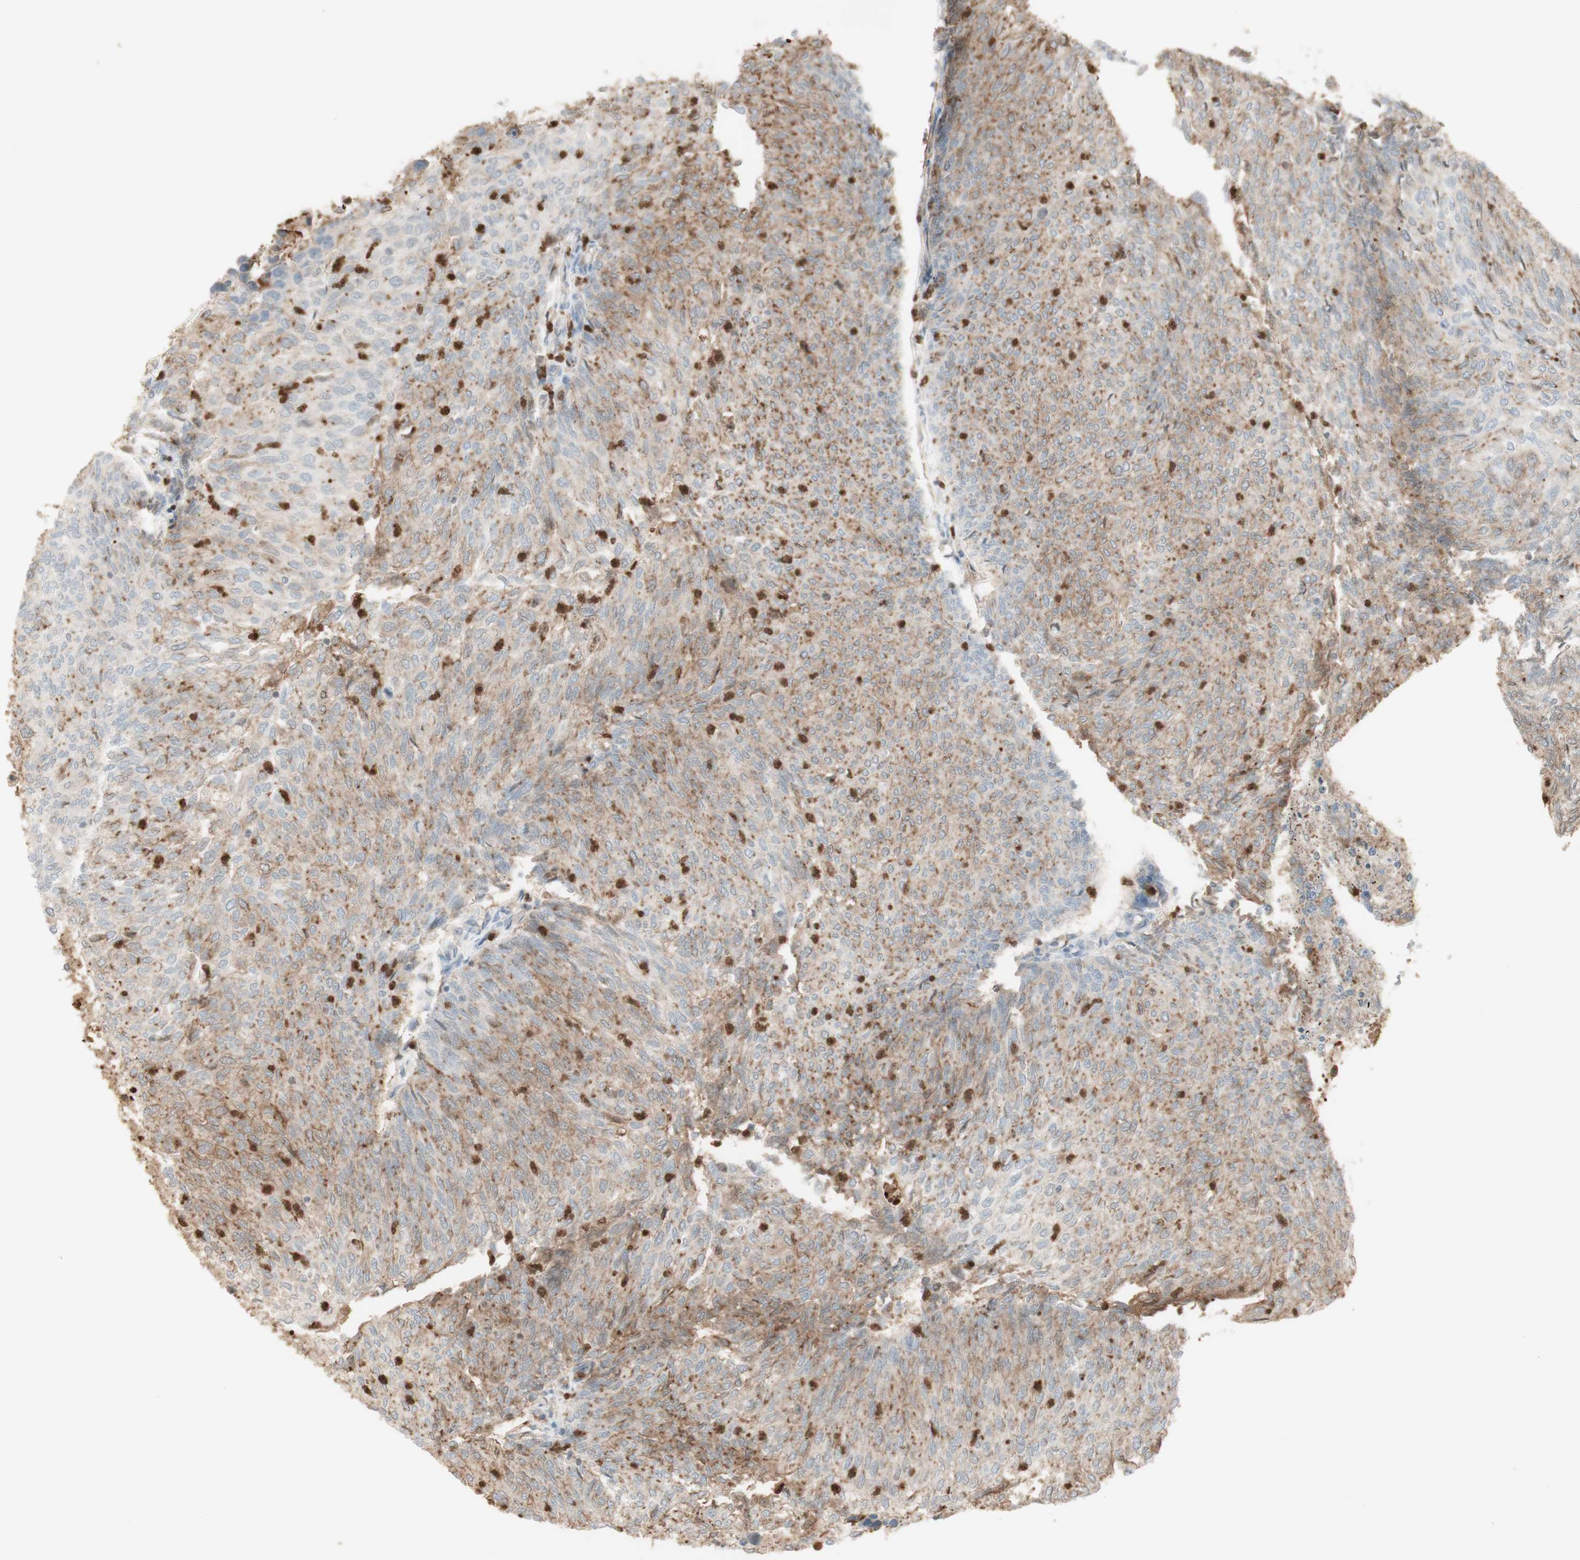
{"staining": {"intensity": "moderate", "quantity": ">75%", "location": "cytoplasmic/membranous"}, "tissue": "urothelial cancer", "cell_type": "Tumor cells", "image_type": "cancer", "snomed": [{"axis": "morphology", "description": "Urothelial carcinoma, Low grade"}, {"axis": "topography", "description": "Urinary bladder"}], "caption": "High-magnification brightfield microscopy of urothelial cancer stained with DAB (3,3'-diaminobenzidine) (brown) and counterstained with hematoxylin (blue). tumor cells exhibit moderate cytoplasmic/membranous staining is present in approximately>75% of cells. The staining was performed using DAB (3,3'-diaminobenzidine), with brown indicating positive protein expression. Nuclei are stained blue with hematoxylin.", "gene": "NID1", "patient": {"sex": "female", "age": 79}}